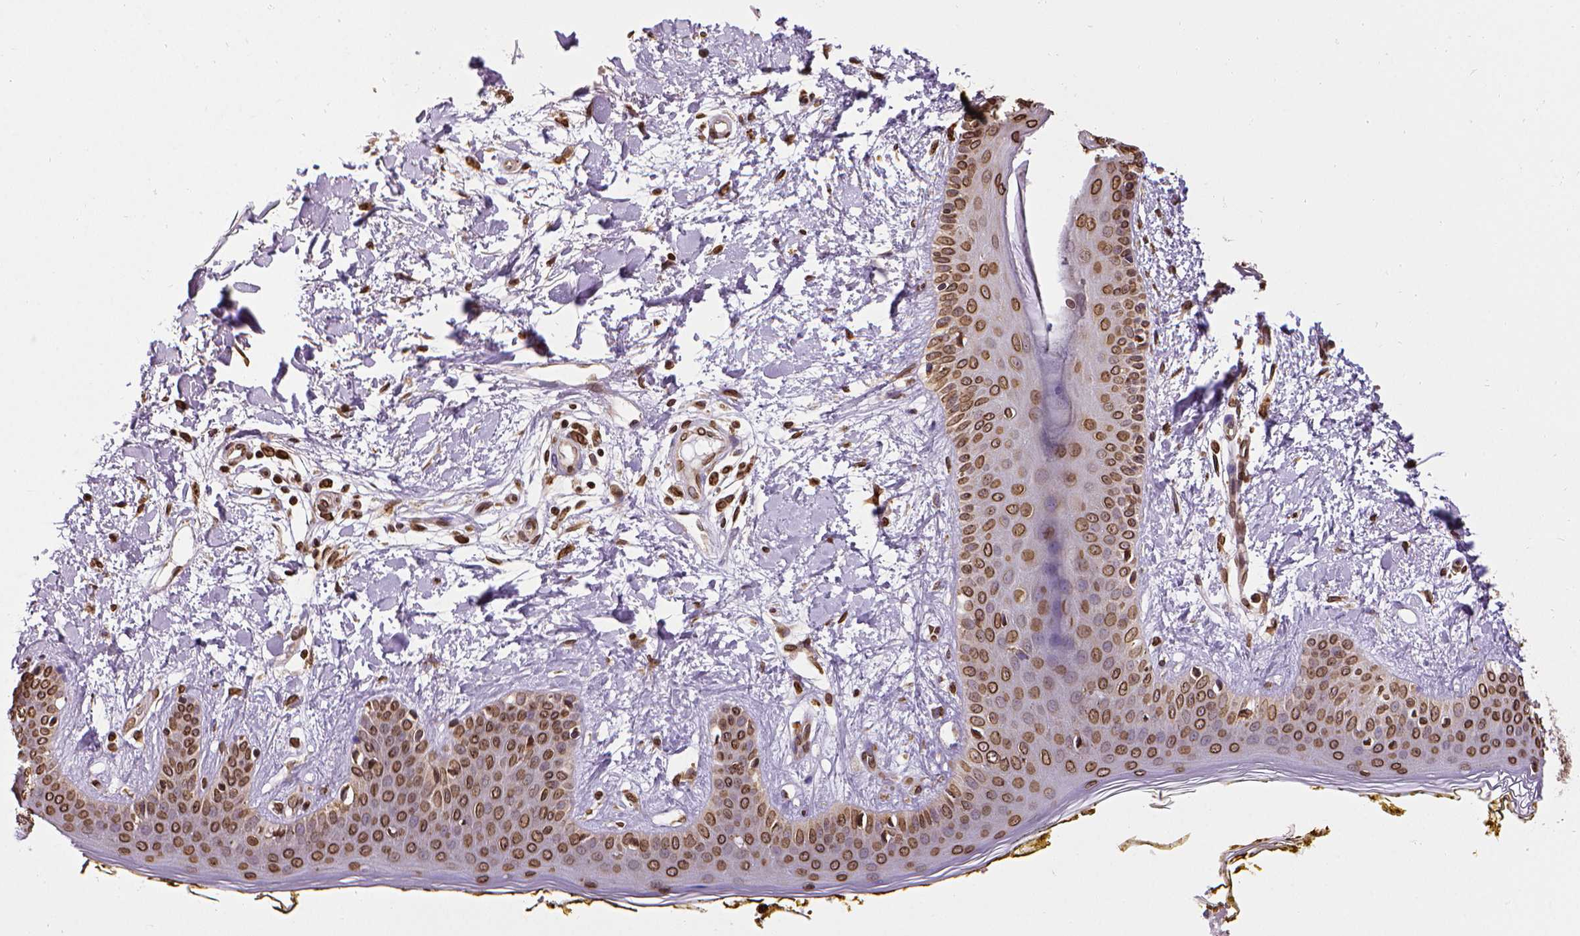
{"staining": {"intensity": "strong", "quantity": ">75%", "location": "cytoplasmic/membranous,nuclear"}, "tissue": "skin", "cell_type": "Fibroblasts", "image_type": "normal", "snomed": [{"axis": "morphology", "description": "Normal tissue, NOS"}, {"axis": "topography", "description": "Skin"}], "caption": "This micrograph demonstrates normal skin stained with immunohistochemistry (IHC) to label a protein in brown. The cytoplasmic/membranous,nuclear of fibroblasts show strong positivity for the protein. Nuclei are counter-stained blue.", "gene": "MTDH", "patient": {"sex": "female", "age": 34}}